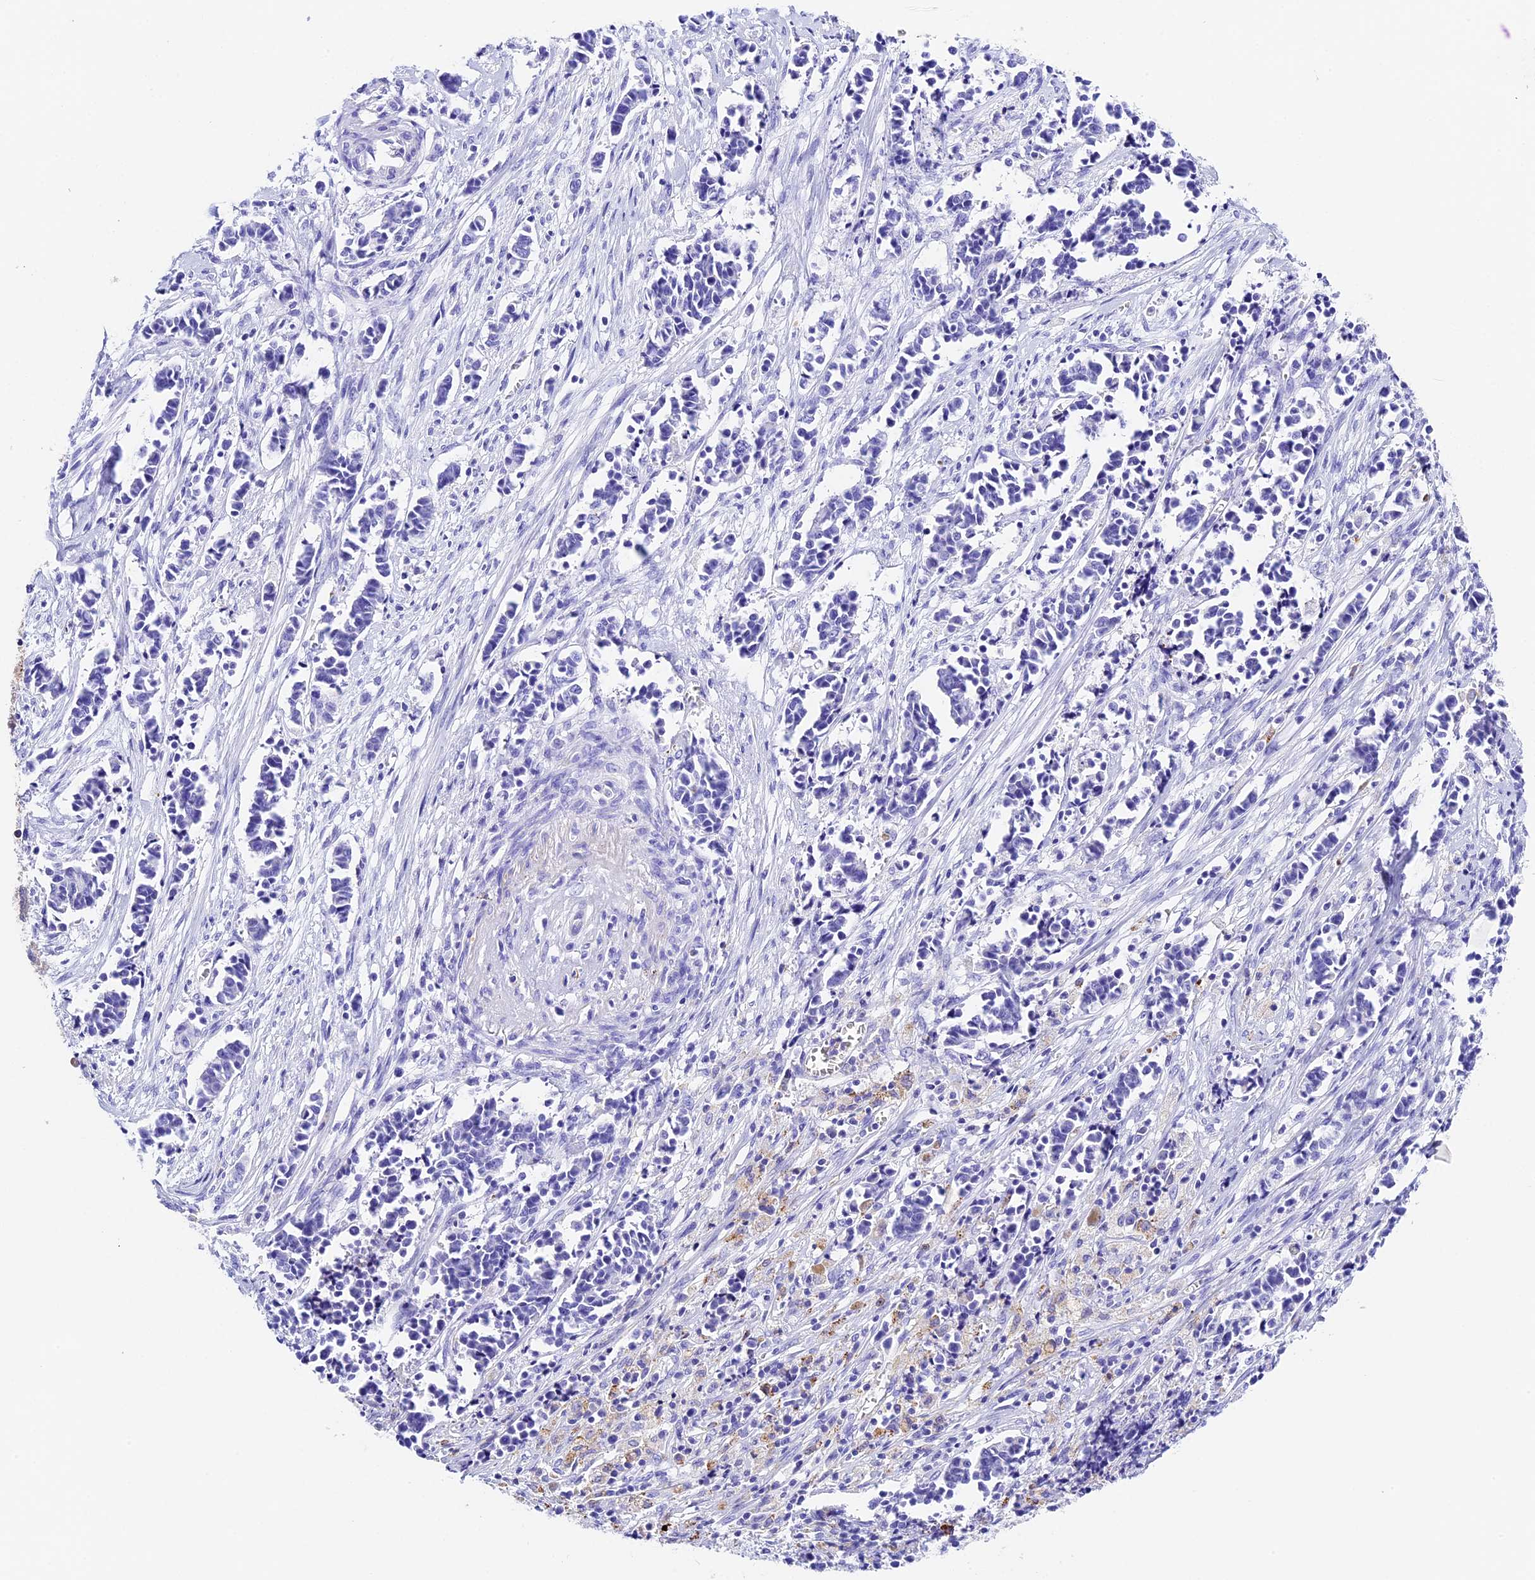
{"staining": {"intensity": "negative", "quantity": "none", "location": "none"}, "tissue": "cervical cancer", "cell_type": "Tumor cells", "image_type": "cancer", "snomed": [{"axis": "morphology", "description": "Squamous cell carcinoma, NOS"}, {"axis": "topography", "description": "Cervix"}], "caption": "Micrograph shows no significant protein positivity in tumor cells of cervical squamous cell carcinoma.", "gene": "PSG11", "patient": {"sex": "female", "age": 35}}